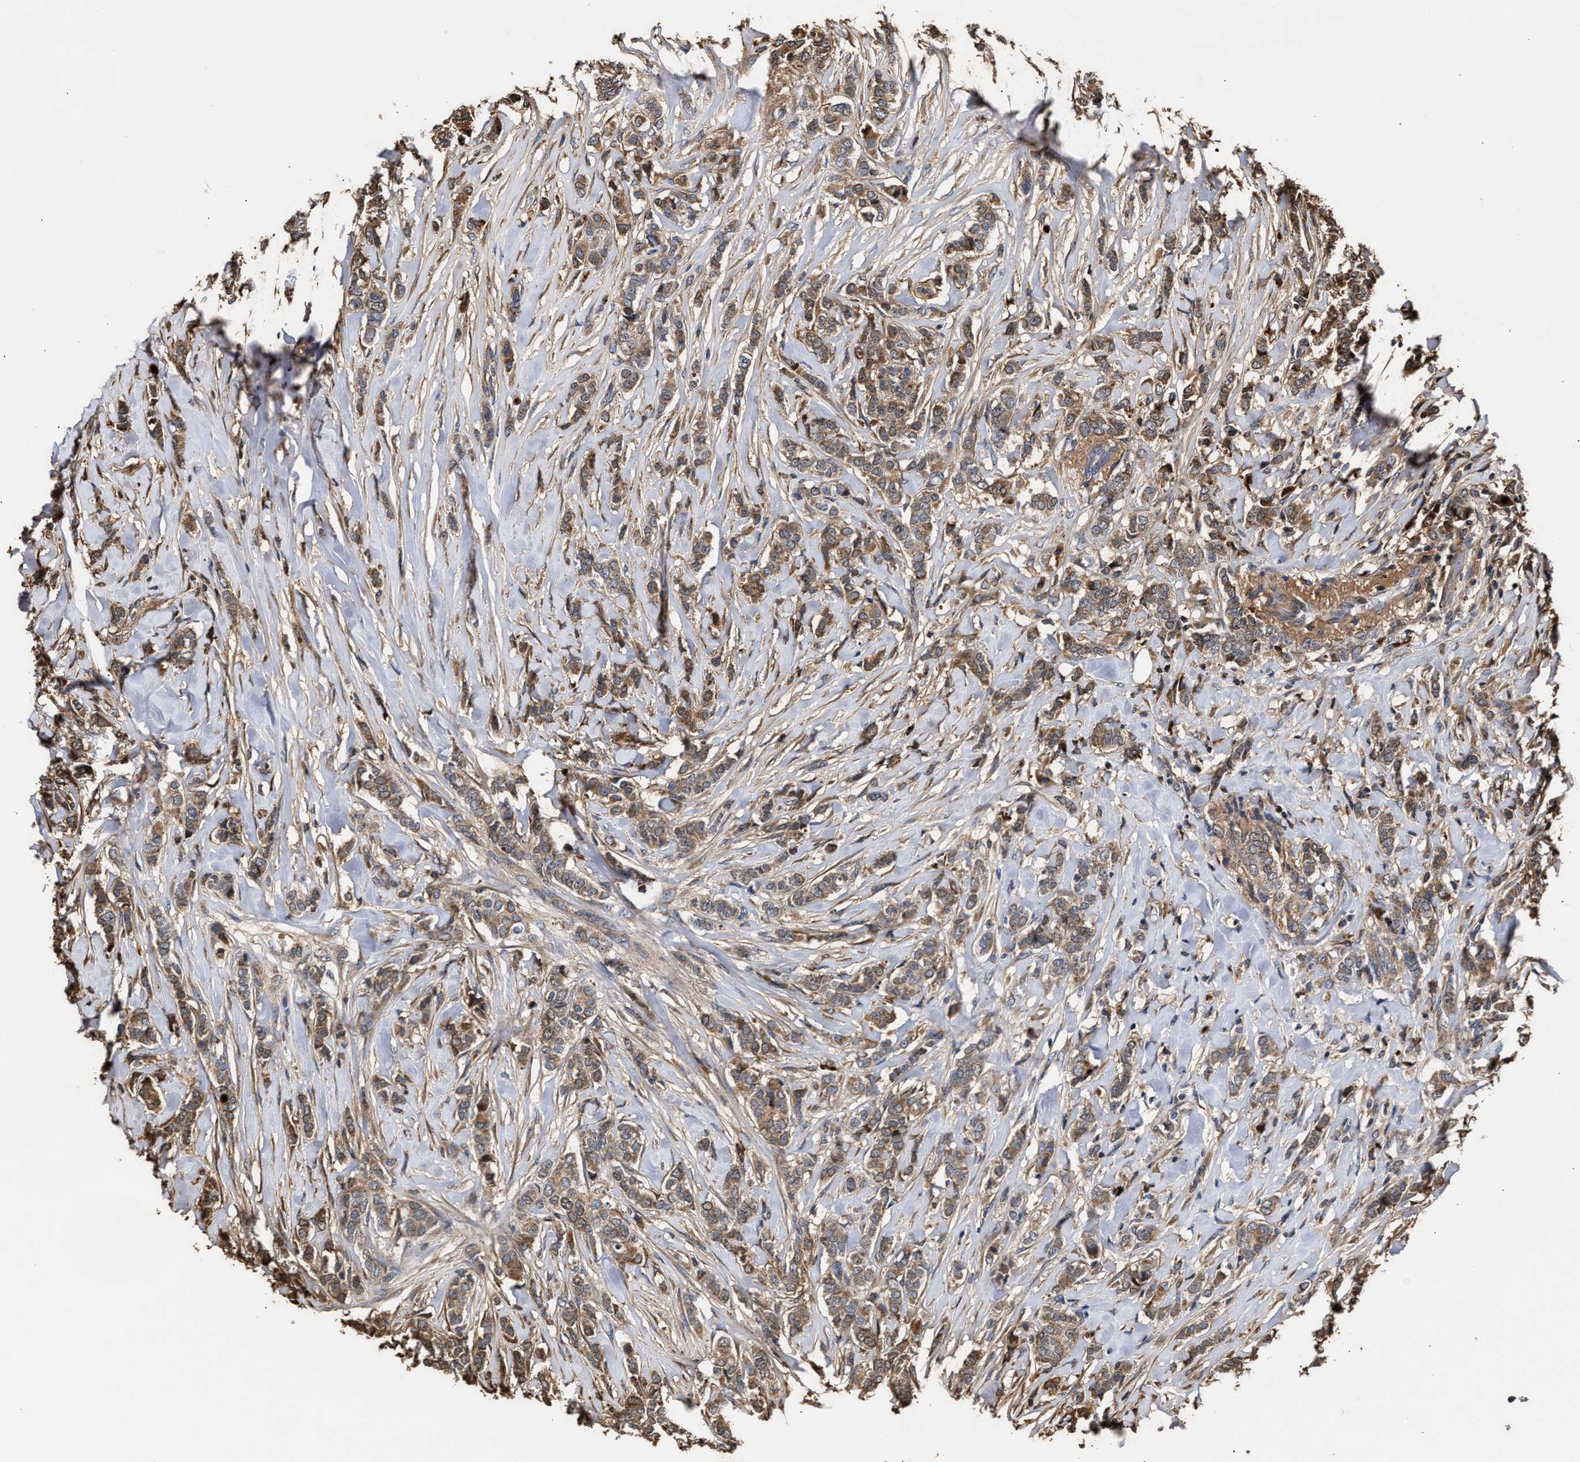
{"staining": {"intensity": "moderate", "quantity": ">75%", "location": "cytoplasmic/membranous"}, "tissue": "breast cancer", "cell_type": "Tumor cells", "image_type": "cancer", "snomed": [{"axis": "morphology", "description": "Lobular carcinoma"}, {"axis": "topography", "description": "Skin"}, {"axis": "topography", "description": "Breast"}], "caption": "The histopathology image exhibits immunohistochemical staining of breast cancer (lobular carcinoma). There is moderate cytoplasmic/membranous positivity is appreciated in about >75% of tumor cells.", "gene": "GOSR1", "patient": {"sex": "female", "age": 46}}